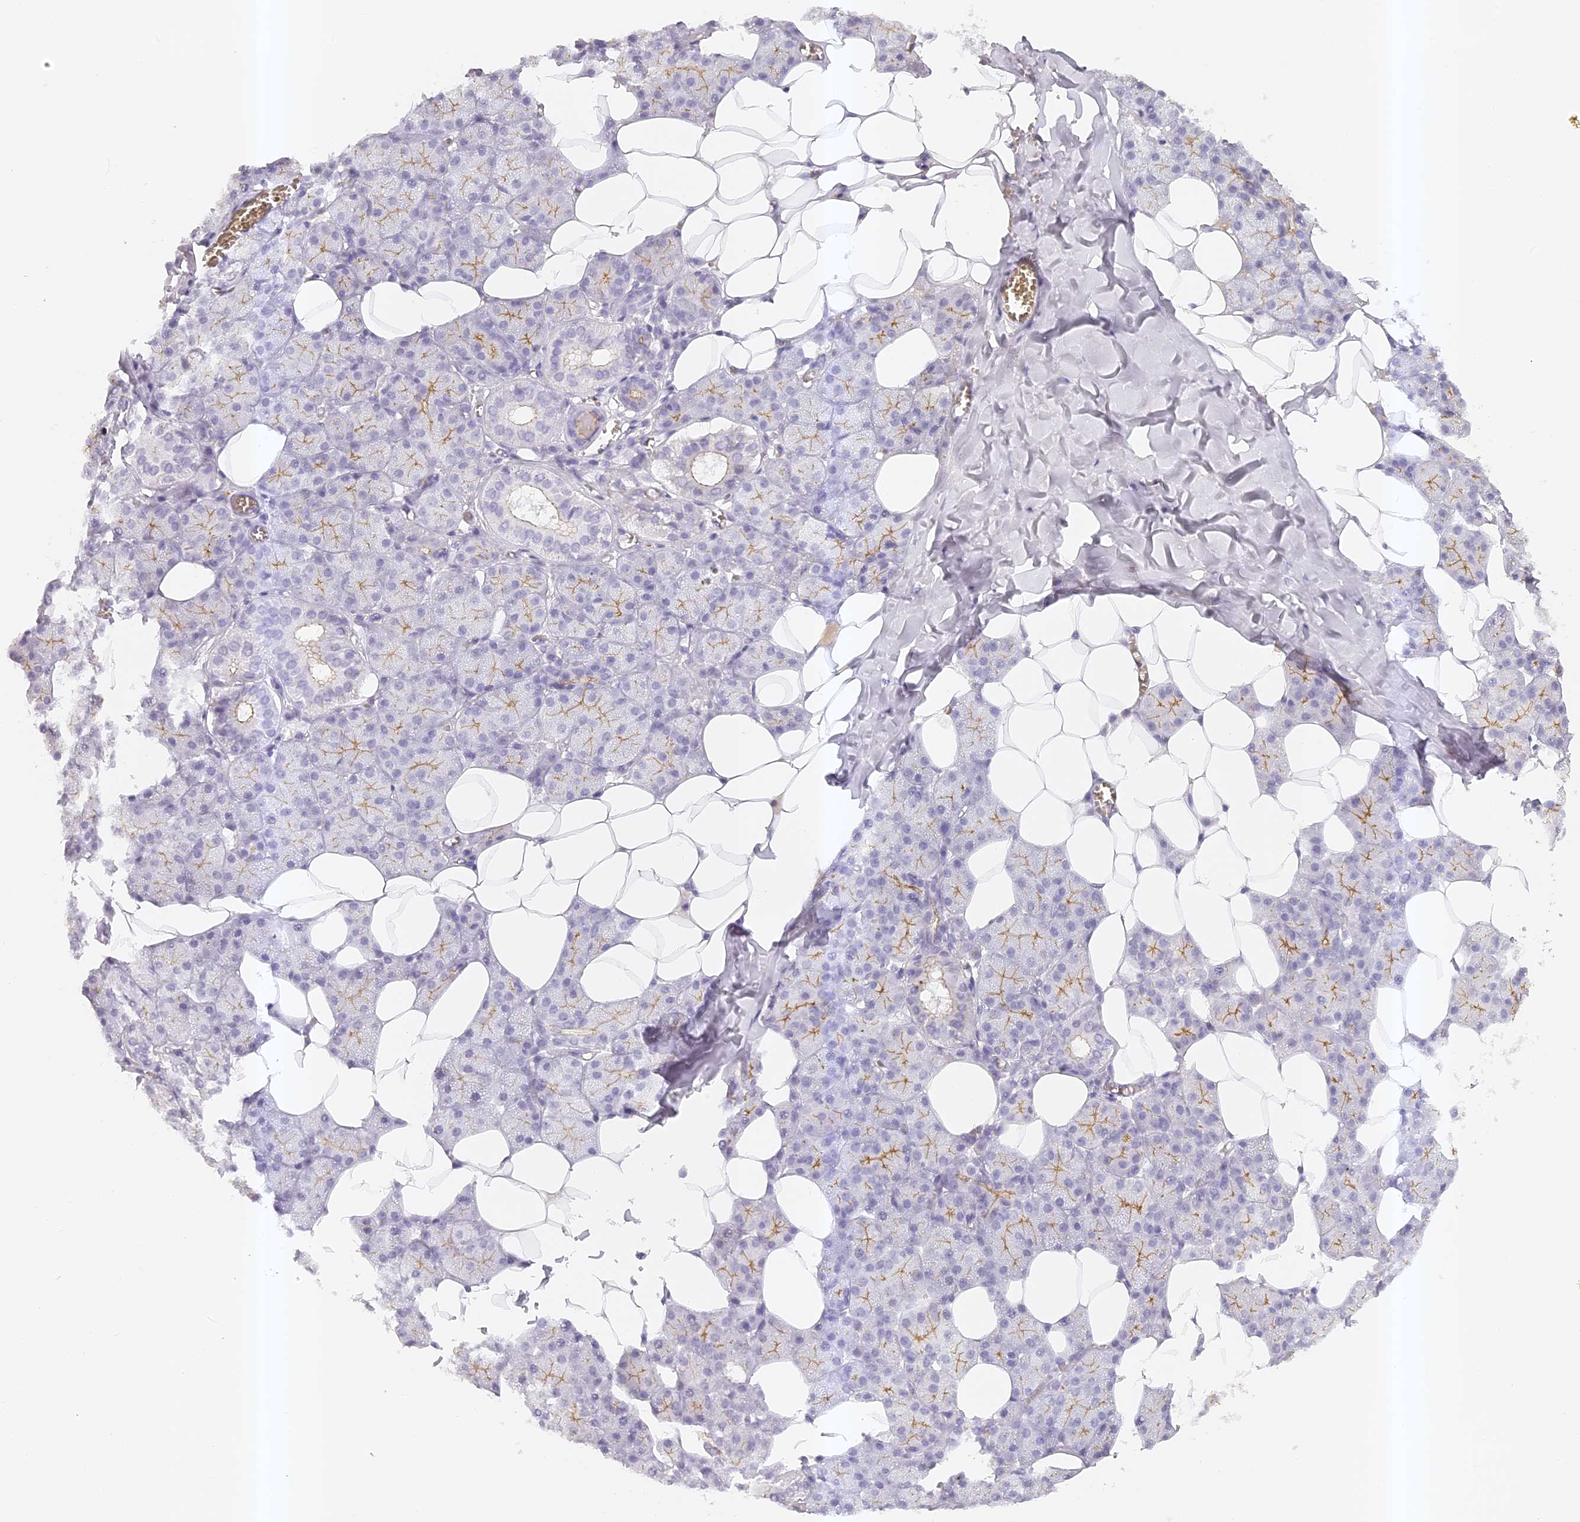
{"staining": {"intensity": "moderate", "quantity": "<25%", "location": "cytoplasmic/membranous"}, "tissue": "salivary gland", "cell_type": "Glandular cells", "image_type": "normal", "snomed": [{"axis": "morphology", "description": "Normal tissue, NOS"}, {"axis": "topography", "description": "Salivary gland"}], "caption": "Salivary gland stained for a protein displays moderate cytoplasmic/membranous positivity in glandular cells. Nuclei are stained in blue.", "gene": "ELL3", "patient": {"sex": "female", "age": 33}}